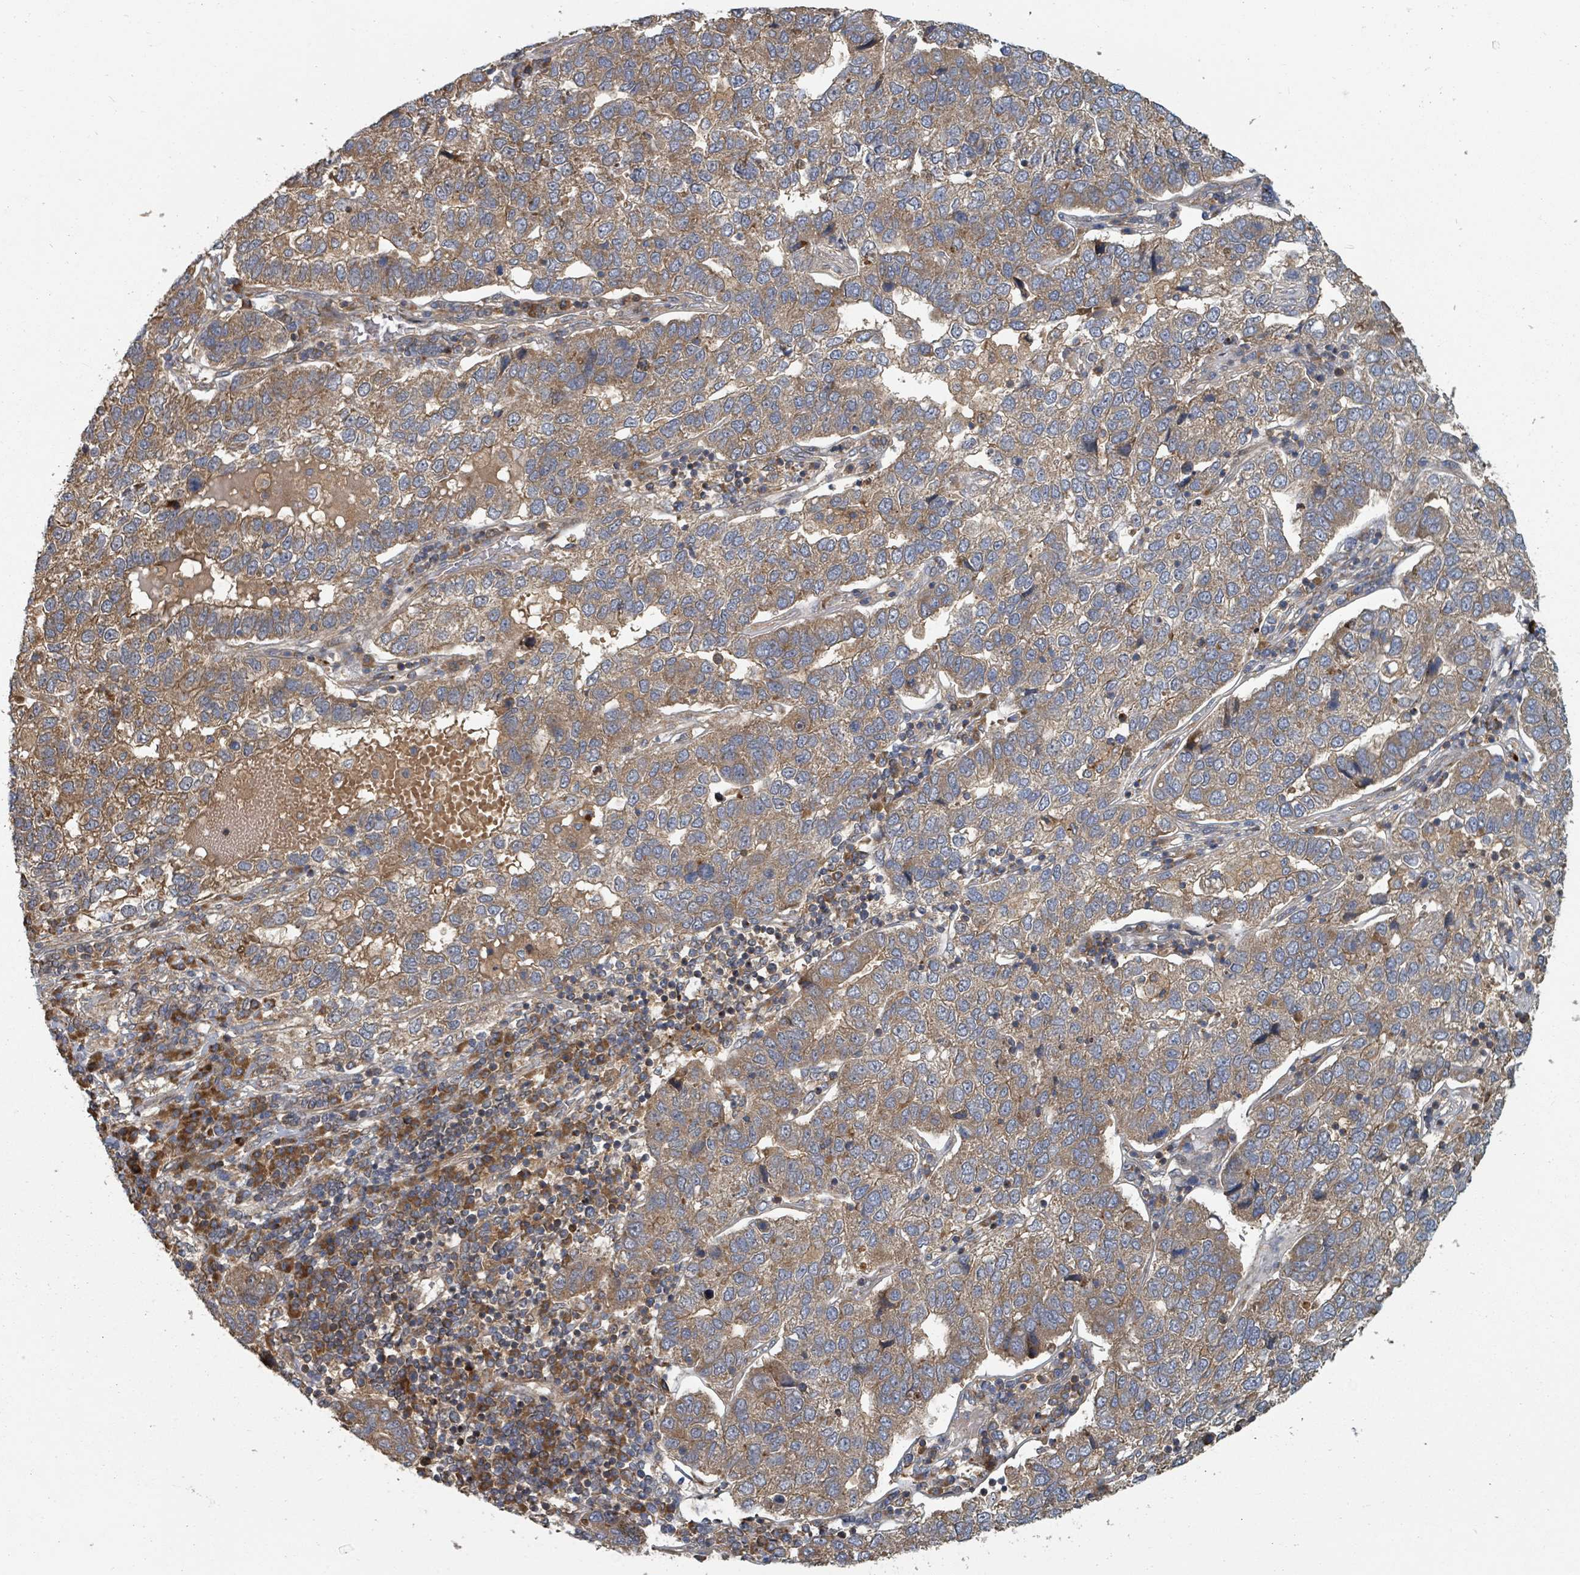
{"staining": {"intensity": "moderate", "quantity": ">75%", "location": "cytoplasmic/membranous"}, "tissue": "pancreatic cancer", "cell_type": "Tumor cells", "image_type": "cancer", "snomed": [{"axis": "morphology", "description": "Adenocarcinoma, NOS"}, {"axis": "topography", "description": "Pancreas"}], "caption": "High-magnification brightfield microscopy of pancreatic adenocarcinoma stained with DAB (brown) and counterstained with hematoxylin (blue). tumor cells exhibit moderate cytoplasmic/membranous positivity is present in approximately>75% of cells.", "gene": "DPM1", "patient": {"sex": "female", "age": 61}}